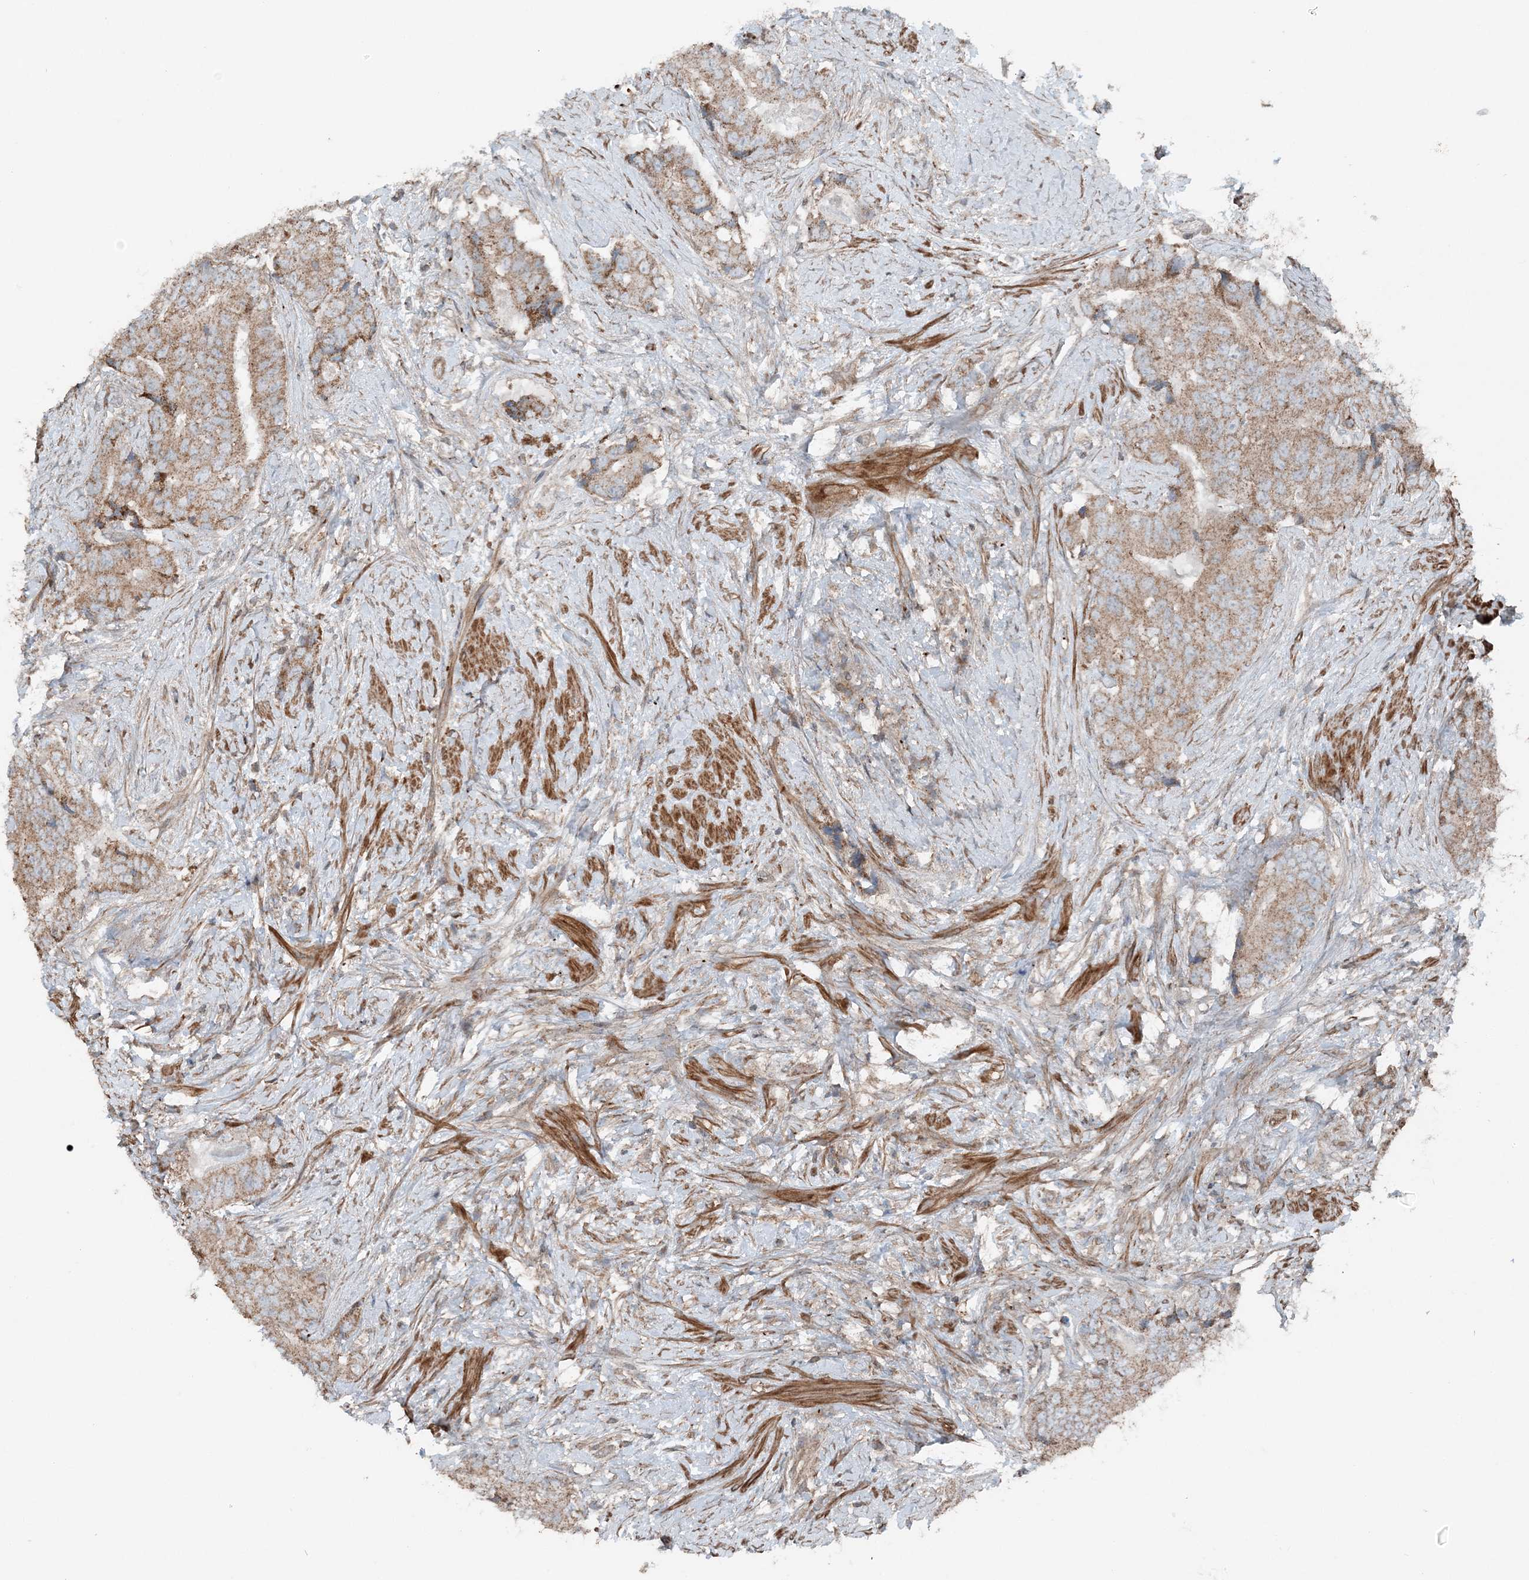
{"staining": {"intensity": "moderate", "quantity": ">75%", "location": "cytoplasmic/membranous"}, "tissue": "prostate cancer", "cell_type": "Tumor cells", "image_type": "cancer", "snomed": [{"axis": "morphology", "description": "Adenocarcinoma, High grade"}, {"axis": "topography", "description": "Prostate"}], "caption": "The micrograph demonstrates staining of adenocarcinoma (high-grade) (prostate), revealing moderate cytoplasmic/membranous protein staining (brown color) within tumor cells.", "gene": "KY", "patient": {"sex": "male", "age": 70}}